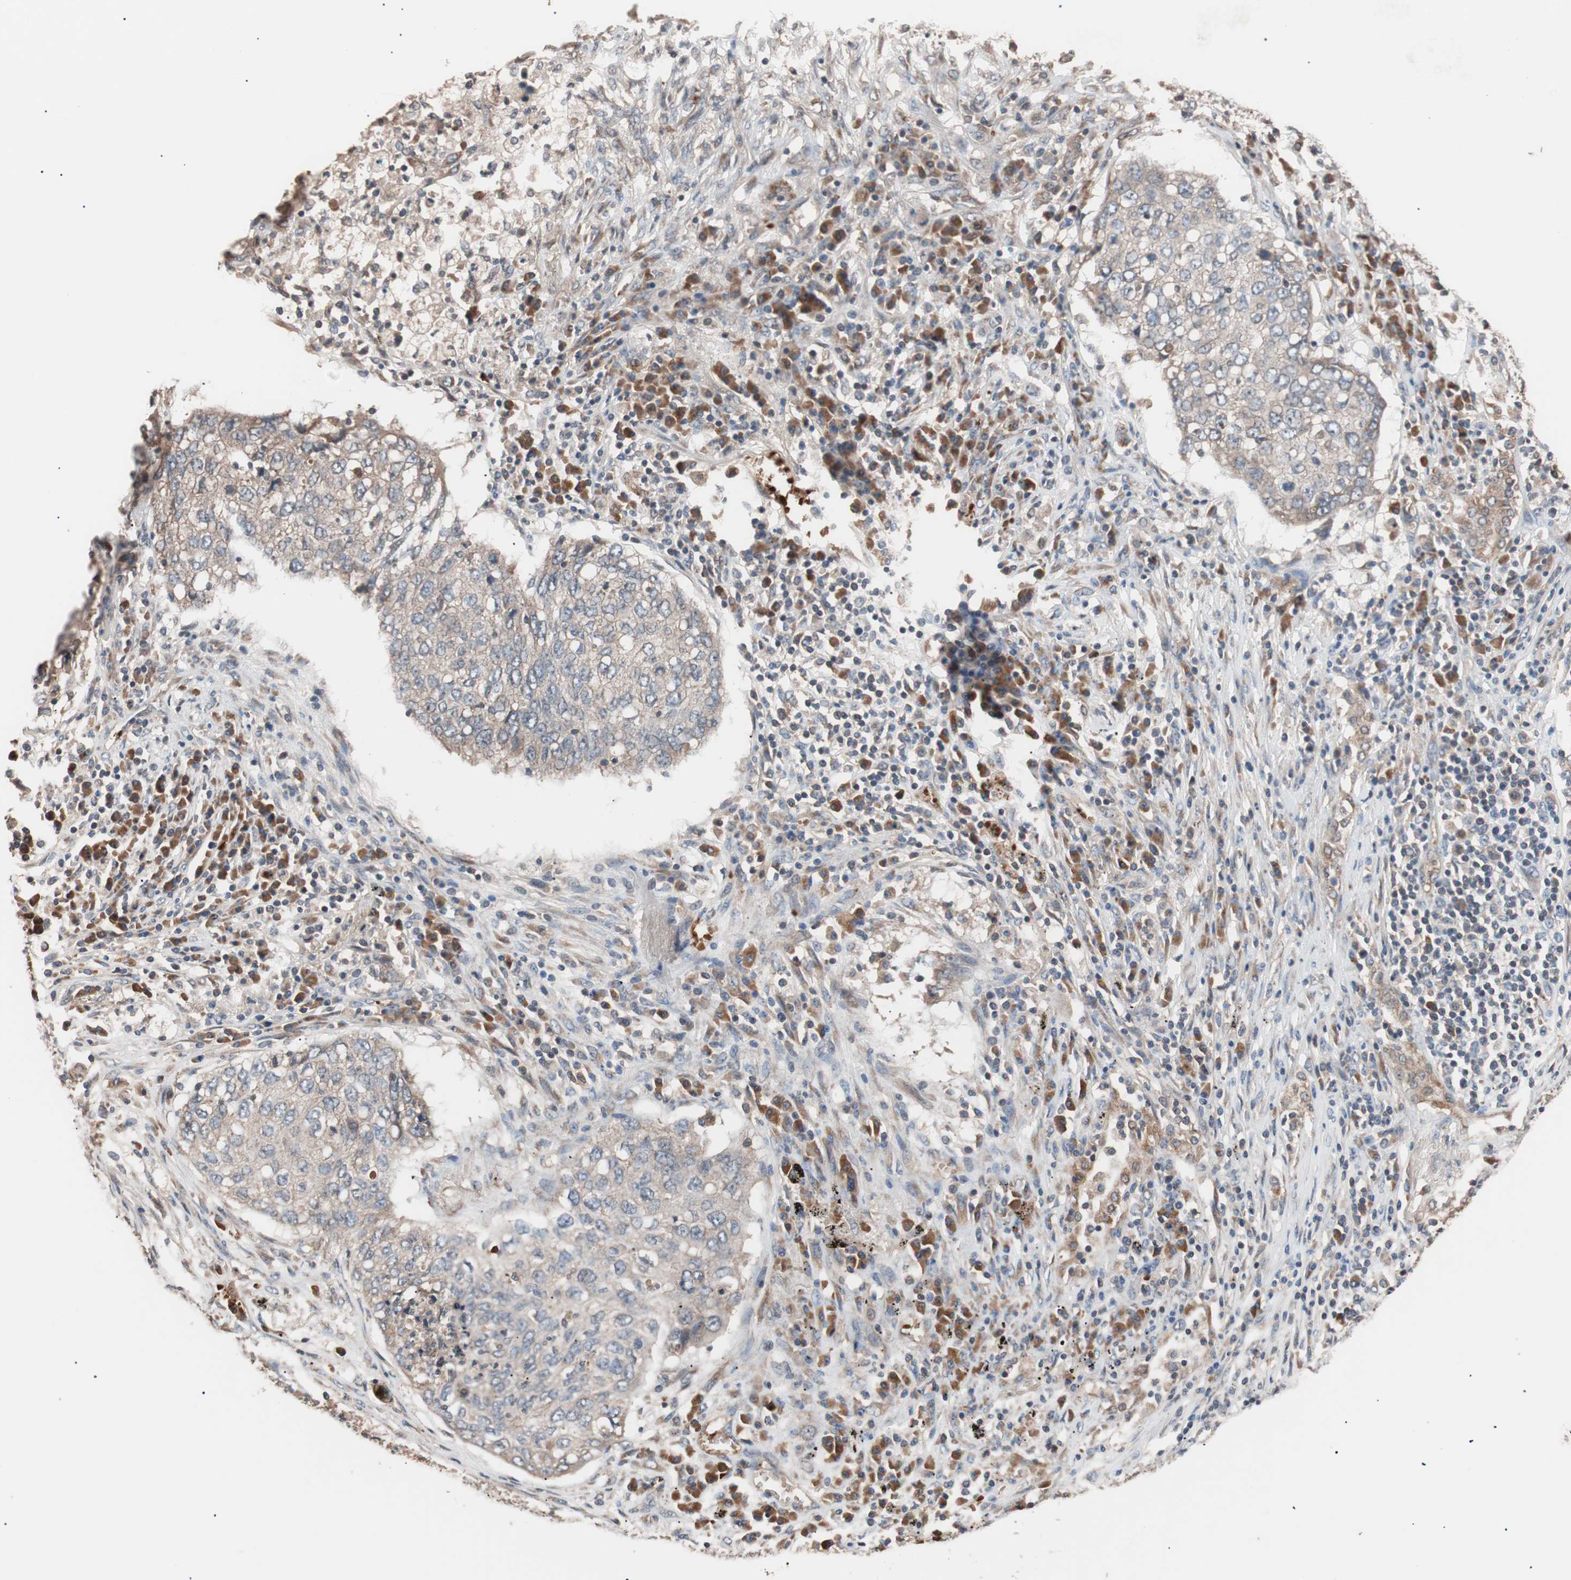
{"staining": {"intensity": "weak", "quantity": ">75%", "location": "cytoplasmic/membranous"}, "tissue": "lung cancer", "cell_type": "Tumor cells", "image_type": "cancer", "snomed": [{"axis": "morphology", "description": "Squamous cell carcinoma, NOS"}, {"axis": "topography", "description": "Lung"}], "caption": "Protein staining demonstrates weak cytoplasmic/membranous expression in approximately >75% of tumor cells in squamous cell carcinoma (lung).", "gene": "GLYCTK", "patient": {"sex": "female", "age": 63}}